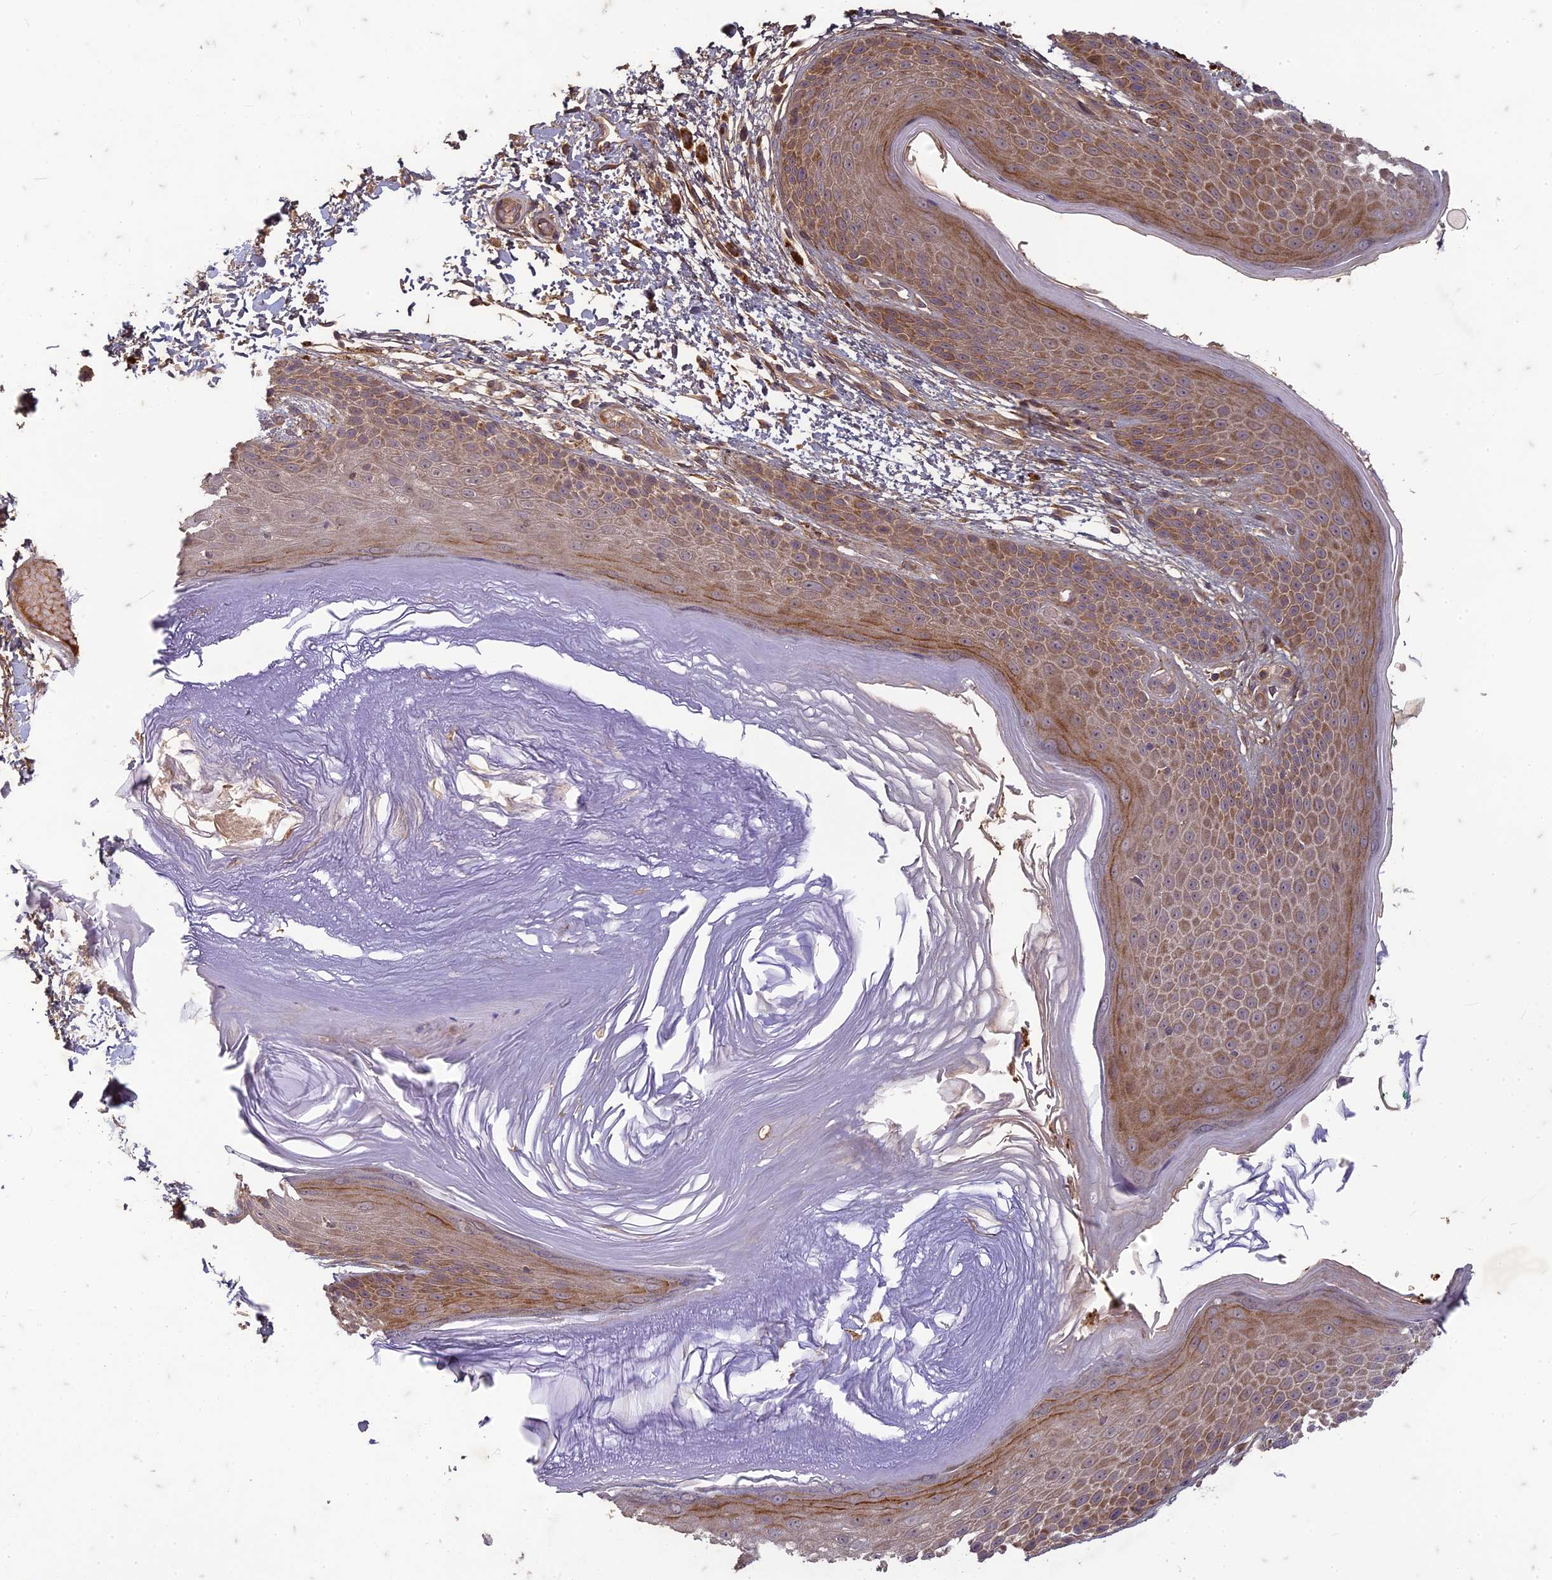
{"staining": {"intensity": "strong", "quantity": ">75%", "location": "cytoplasmic/membranous"}, "tissue": "skin", "cell_type": "Epidermal cells", "image_type": "normal", "snomed": [{"axis": "morphology", "description": "Normal tissue, NOS"}, {"axis": "topography", "description": "Anal"}], "caption": "Immunohistochemistry (IHC) micrograph of benign skin: human skin stained using immunohistochemistry exhibits high levels of strong protein expression localized specifically in the cytoplasmic/membranous of epidermal cells, appearing as a cytoplasmic/membranous brown color.", "gene": "TCF25", "patient": {"sex": "male", "age": 74}}